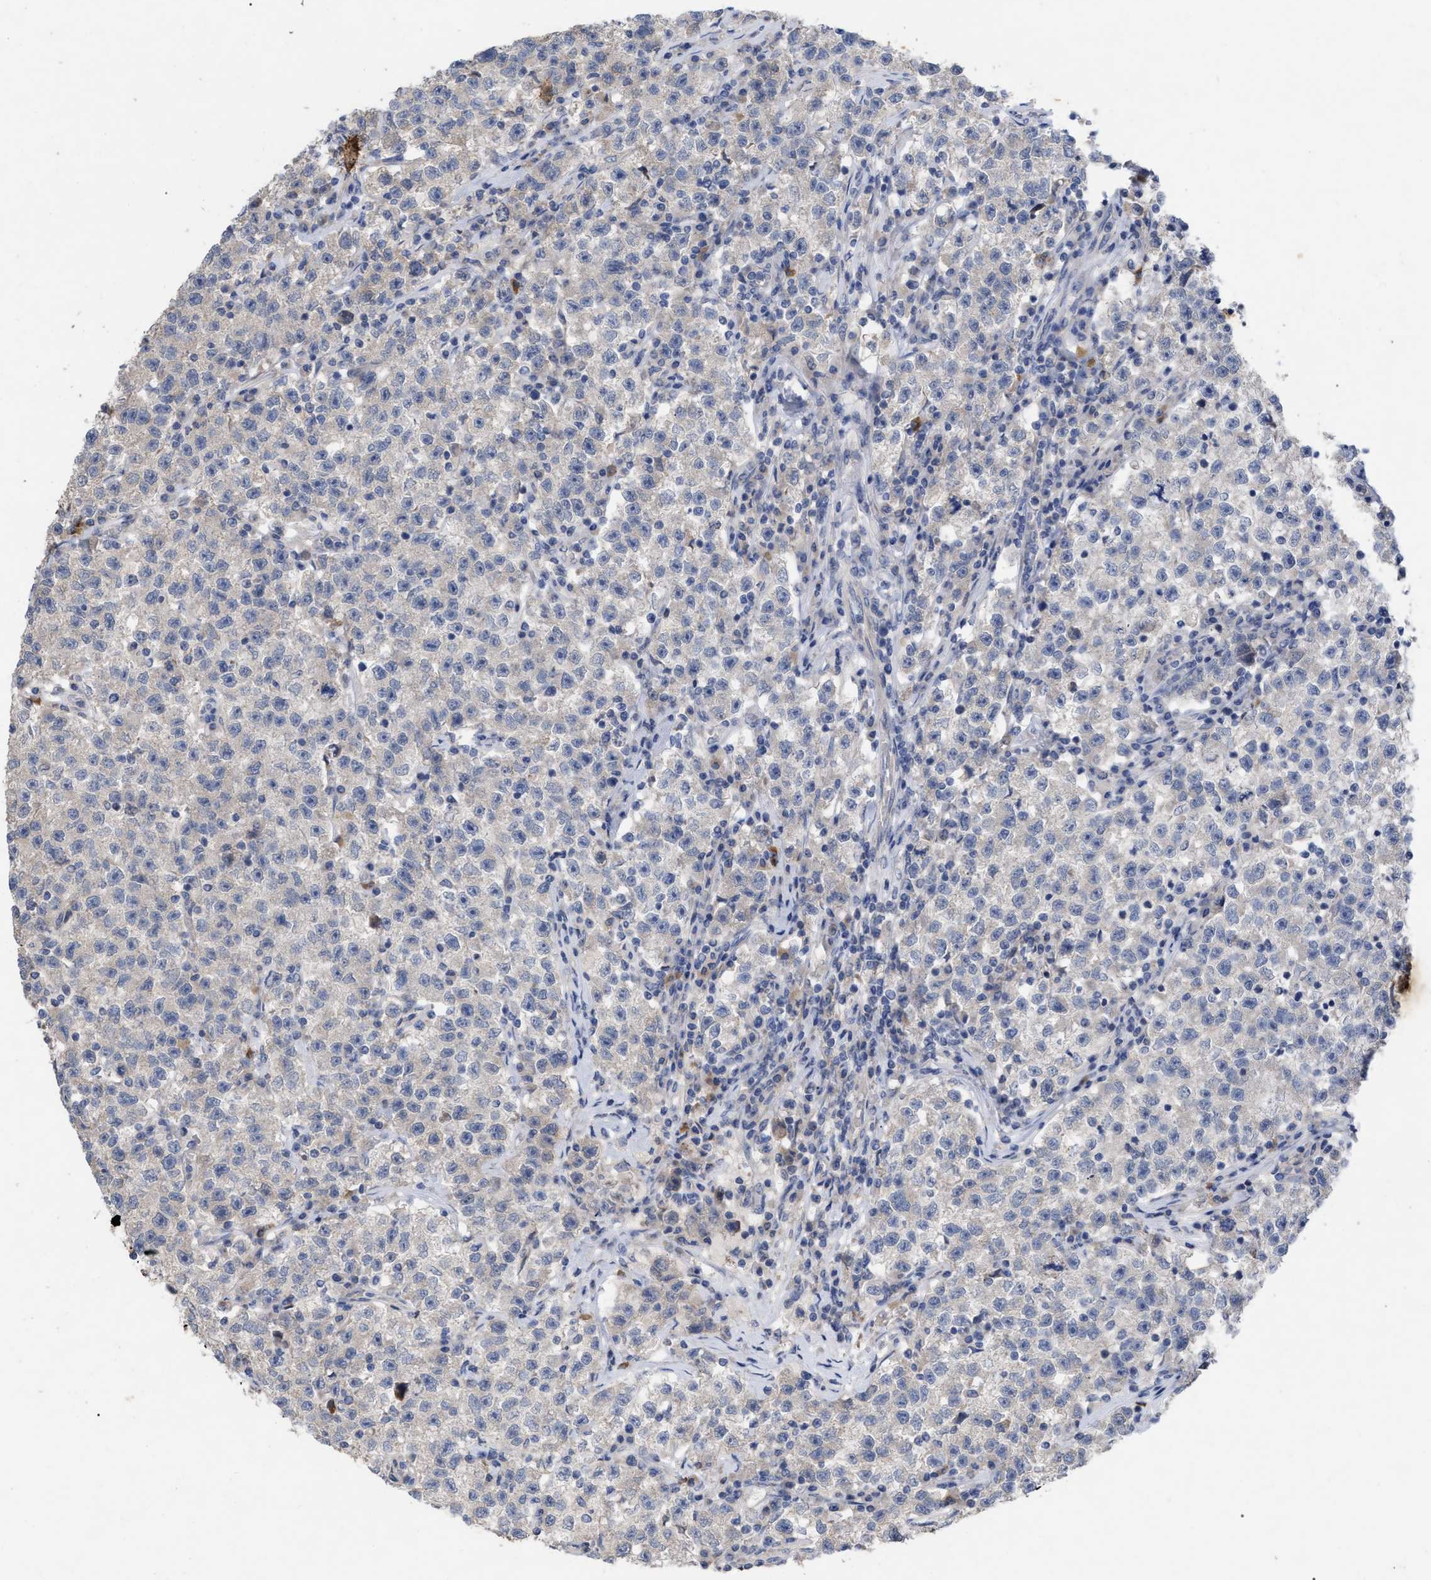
{"staining": {"intensity": "negative", "quantity": "none", "location": "none"}, "tissue": "testis cancer", "cell_type": "Tumor cells", "image_type": "cancer", "snomed": [{"axis": "morphology", "description": "Seminoma, NOS"}, {"axis": "topography", "description": "Testis"}], "caption": "Immunohistochemistry micrograph of neoplastic tissue: human testis cancer (seminoma) stained with DAB exhibits no significant protein expression in tumor cells.", "gene": "VIP", "patient": {"sex": "male", "age": 22}}